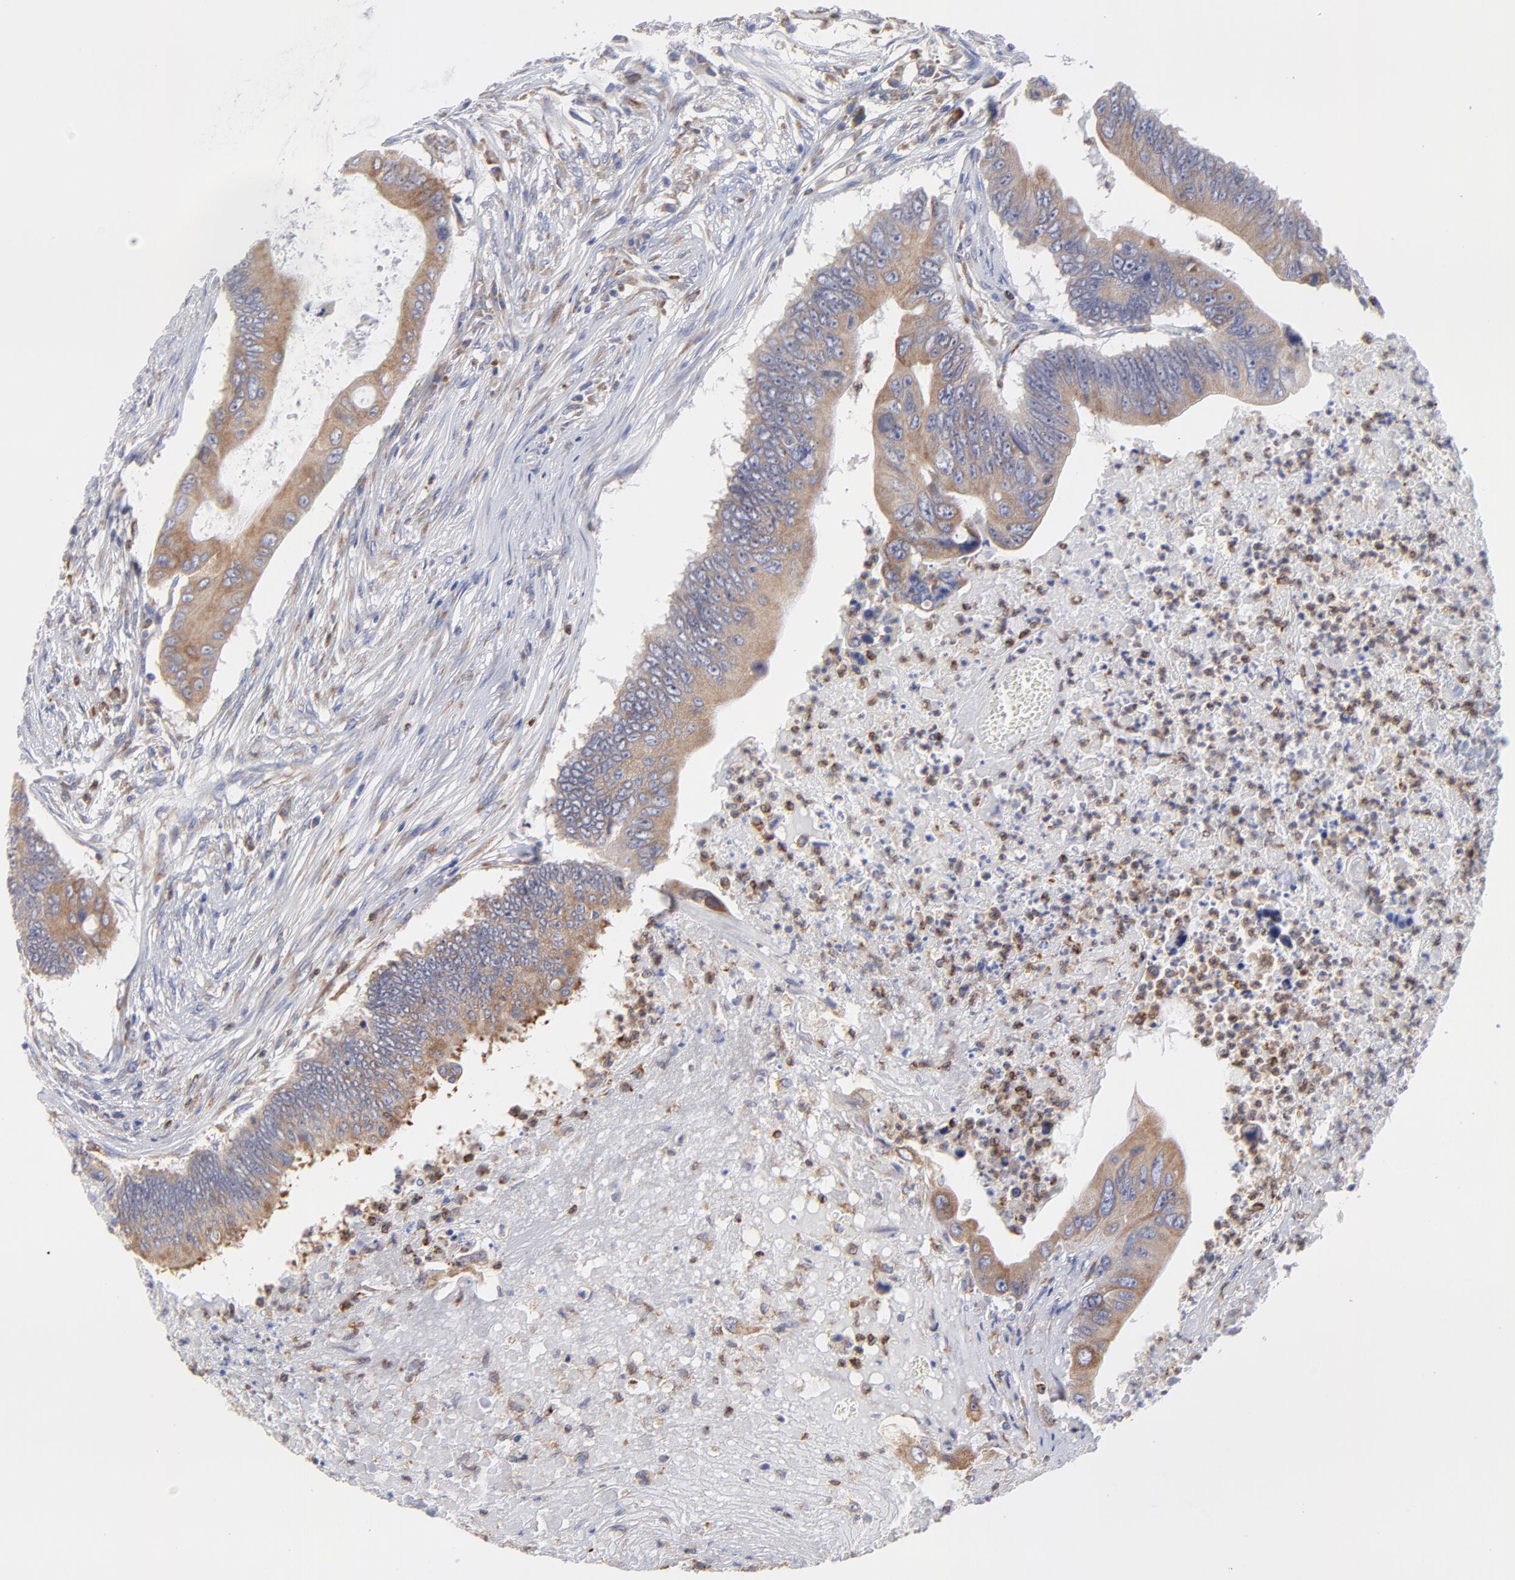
{"staining": {"intensity": "moderate", "quantity": ">75%", "location": "cytoplasmic/membranous"}, "tissue": "colorectal cancer", "cell_type": "Tumor cells", "image_type": "cancer", "snomed": [{"axis": "morphology", "description": "Adenocarcinoma, NOS"}, {"axis": "topography", "description": "Colon"}], "caption": "Immunohistochemistry of human colorectal cancer (adenocarcinoma) exhibits medium levels of moderate cytoplasmic/membranous expression in about >75% of tumor cells.", "gene": "MOSPD2", "patient": {"sex": "male", "age": 65}}